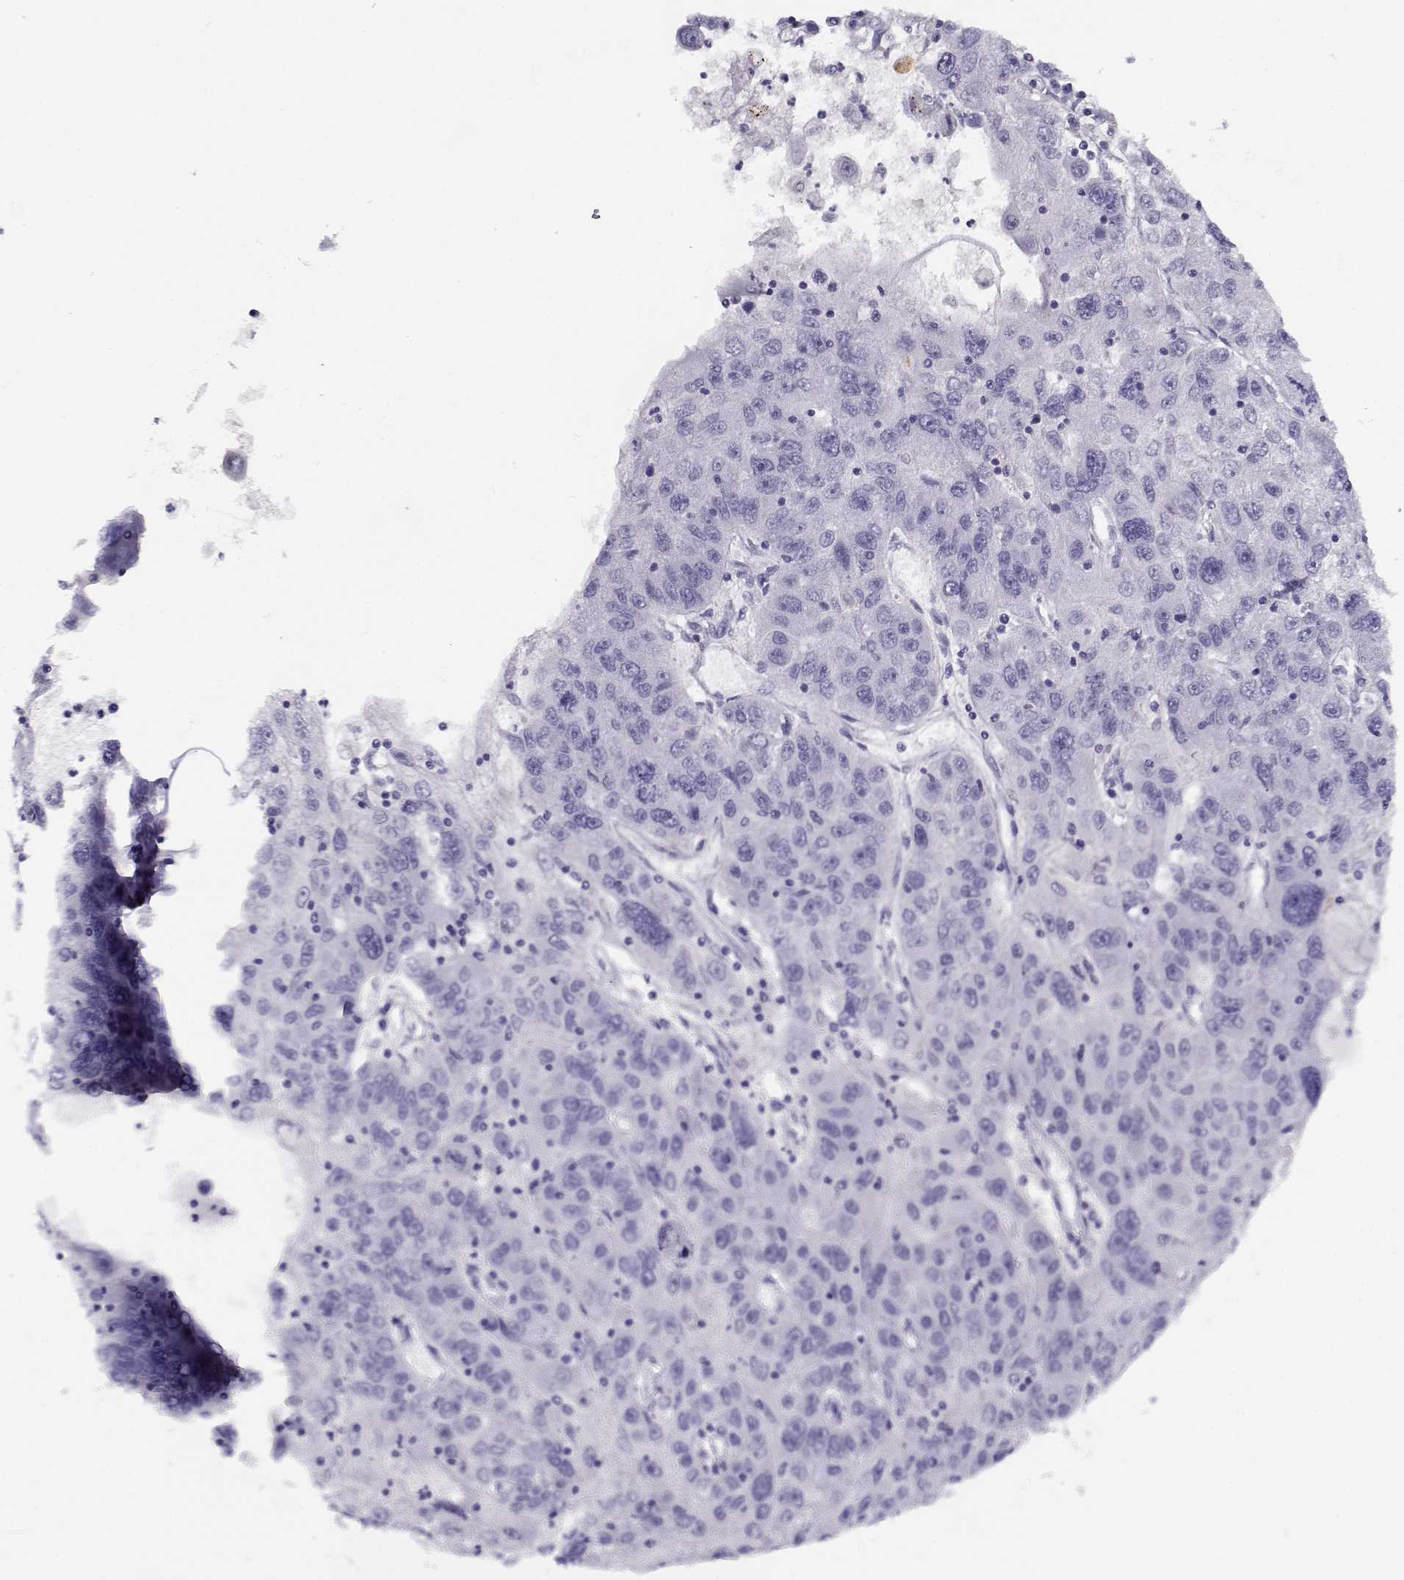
{"staining": {"intensity": "negative", "quantity": "none", "location": "none"}, "tissue": "stomach cancer", "cell_type": "Tumor cells", "image_type": "cancer", "snomed": [{"axis": "morphology", "description": "Adenocarcinoma, NOS"}, {"axis": "topography", "description": "Stomach"}], "caption": "Human adenocarcinoma (stomach) stained for a protein using immunohistochemistry reveals no expression in tumor cells.", "gene": "FEZF1", "patient": {"sex": "male", "age": 56}}